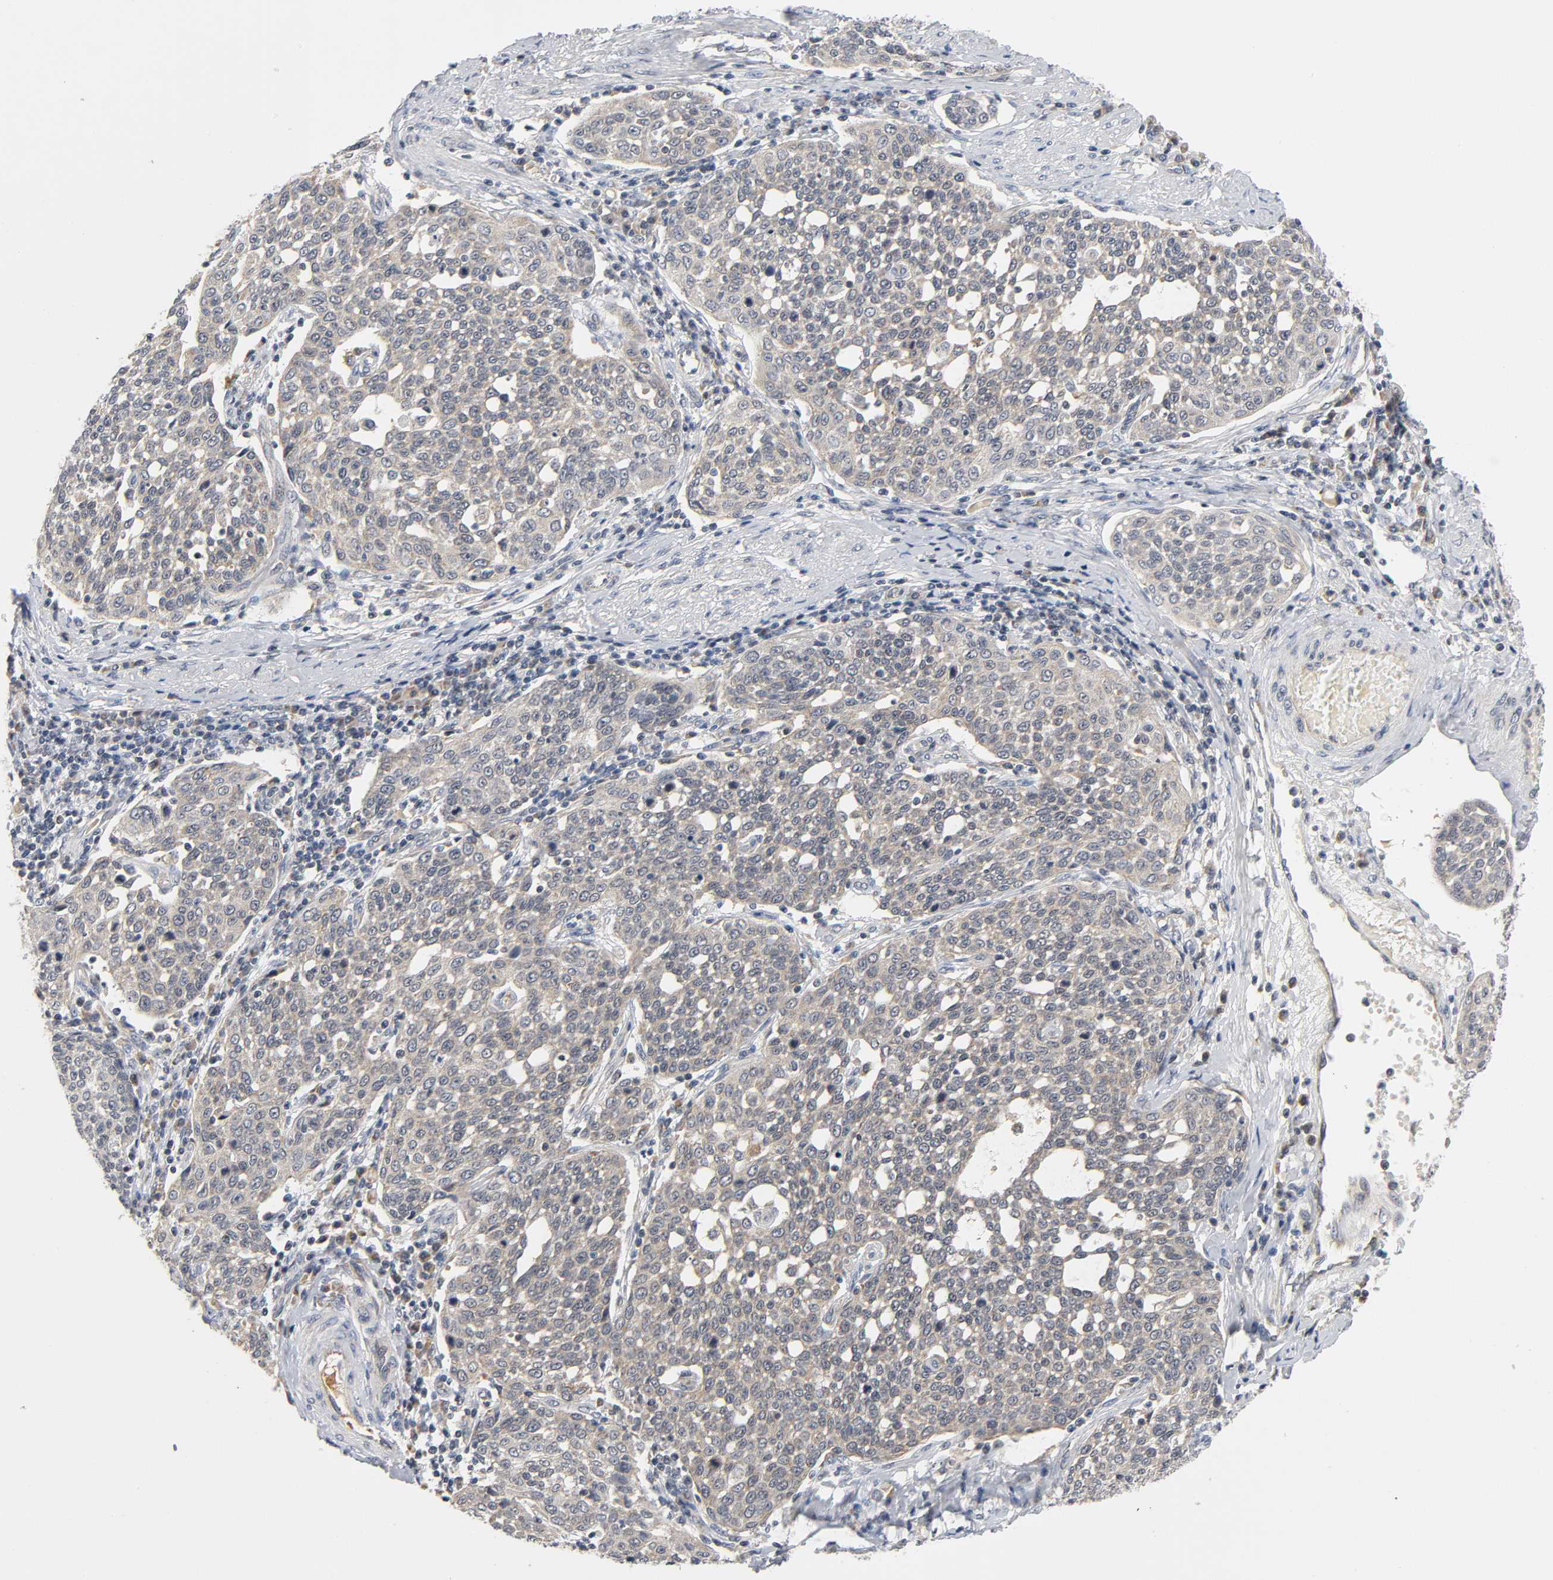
{"staining": {"intensity": "weak", "quantity": ">75%", "location": "cytoplasmic/membranous"}, "tissue": "cervical cancer", "cell_type": "Tumor cells", "image_type": "cancer", "snomed": [{"axis": "morphology", "description": "Squamous cell carcinoma, NOS"}, {"axis": "topography", "description": "Cervix"}], "caption": "Immunohistochemical staining of human cervical squamous cell carcinoma reveals low levels of weak cytoplasmic/membranous staining in approximately >75% of tumor cells. The protein of interest is stained brown, and the nuclei are stained in blue (DAB (3,3'-diaminobenzidine) IHC with brightfield microscopy, high magnification).", "gene": "NRP1", "patient": {"sex": "female", "age": 34}}